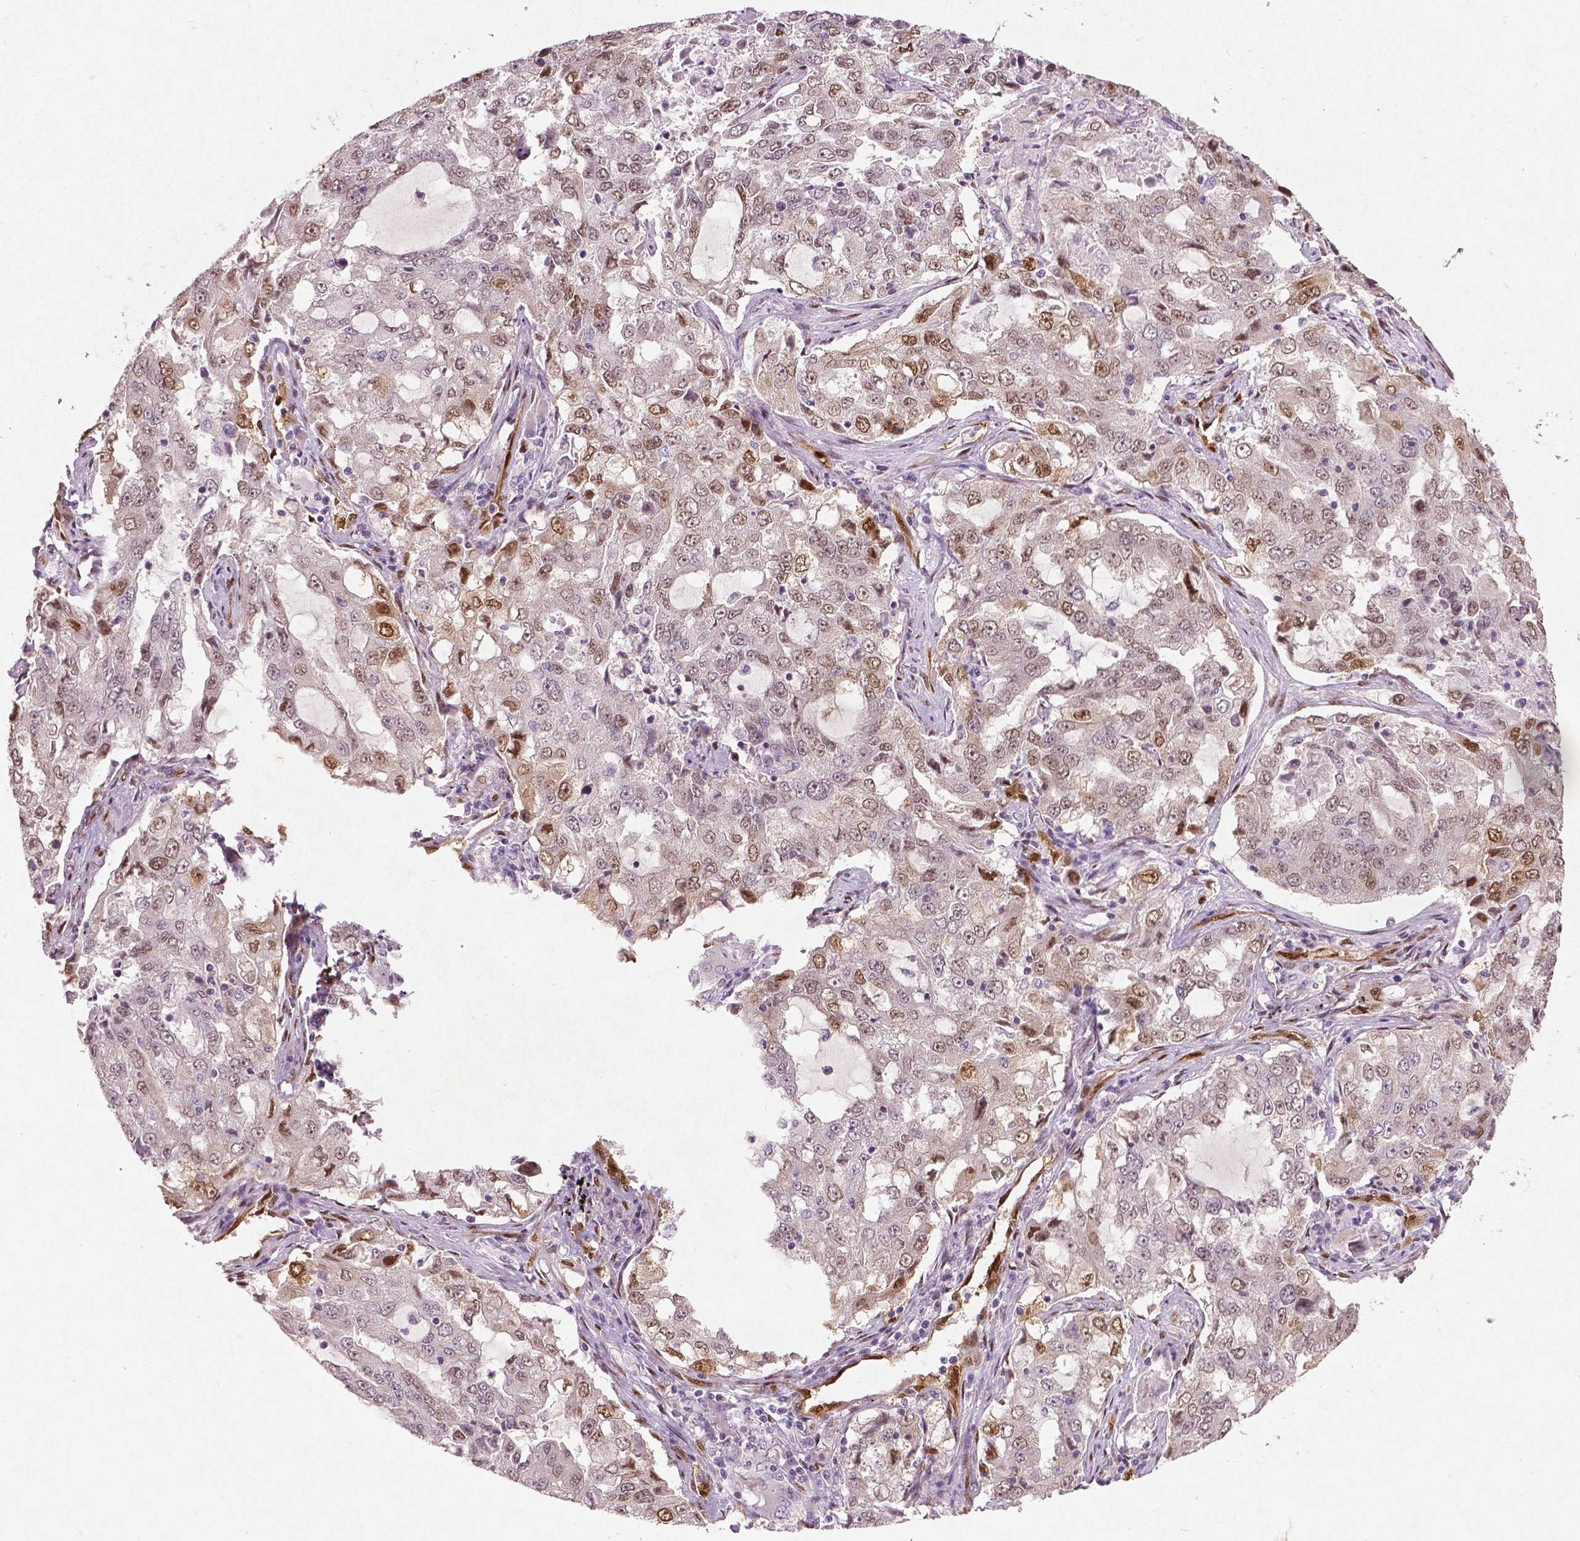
{"staining": {"intensity": "moderate", "quantity": ">75%", "location": "cytoplasmic/membranous,nuclear"}, "tissue": "lung cancer", "cell_type": "Tumor cells", "image_type": "cancer", "snomed": [{"axis": "morphology", "description": "Adenocarcinoma, NOS"}, {"axis": "topography", "description": "Lung"}], "caption": "Brown immunohistochemical staining in adenocarcinoma (lung) demonstrates moderate cytoplasmic/membranous and nuclear staining in approximately >75% of tumor cells. (DAB (3,3'-diaminobenzidine) IHC with brightfield microscopy, high magnification).", "gene": "WWTR1", "patient": {"sex": "female", "age": 61}}